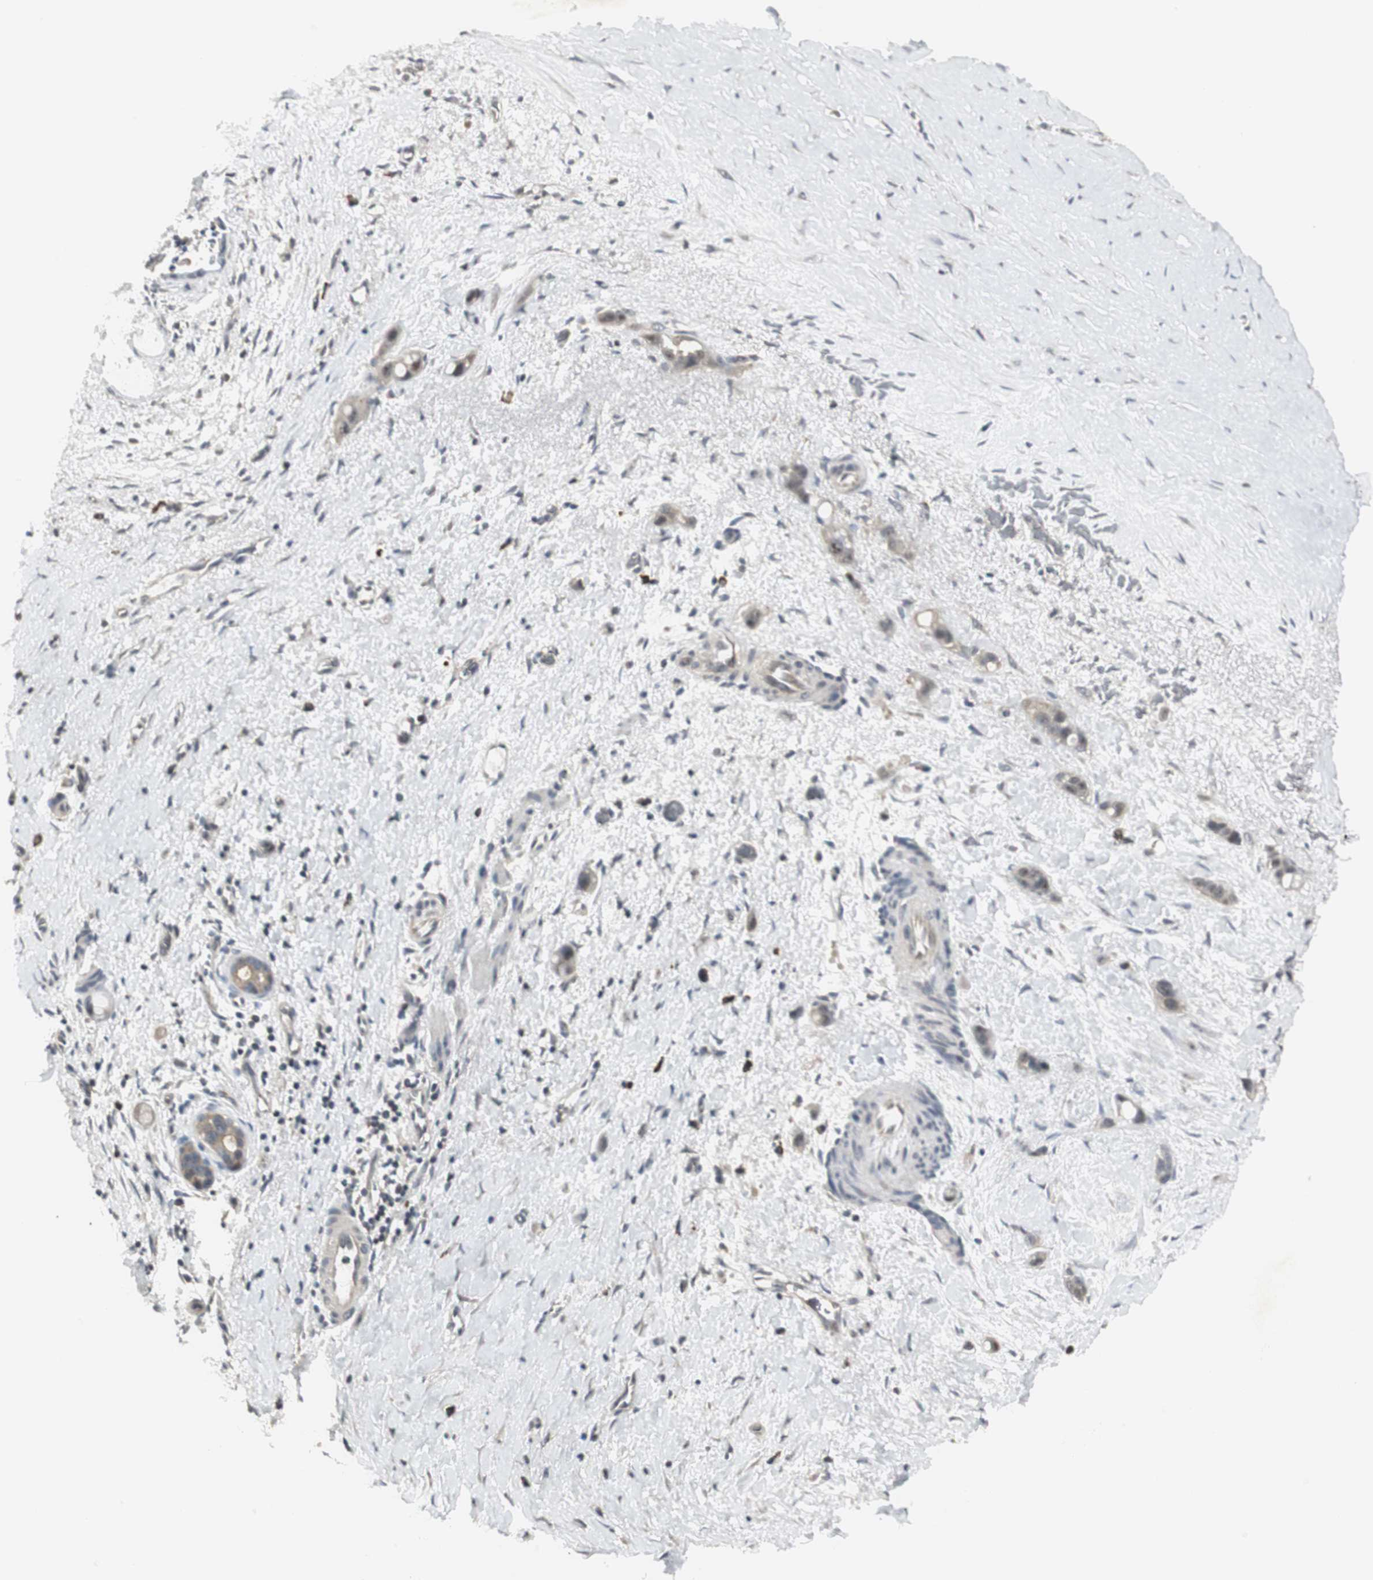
{"staining": {"intensity": "weak", "quantity": ">75%", "location": "cytoplasmic/membranous"}, "tissue": "liver cancer", "cell_type": "Tumor cells", "image_type": "cancer", "snomed": [{"axis": "morphology", "description": "Cholangiocarcinoma"}, {"axis": "topography", "description": "Liver"}], "caption": "Immunohistochemical staining of human liver cancer (cholangiocarcinoma) demonstrates weak cytoplasmic/membranous protein staining in approximately >75% of tumor cells. Nuclei are stained in blue.", "gene": "CCT5", "patient": {"sex": "female", "age": 65}}